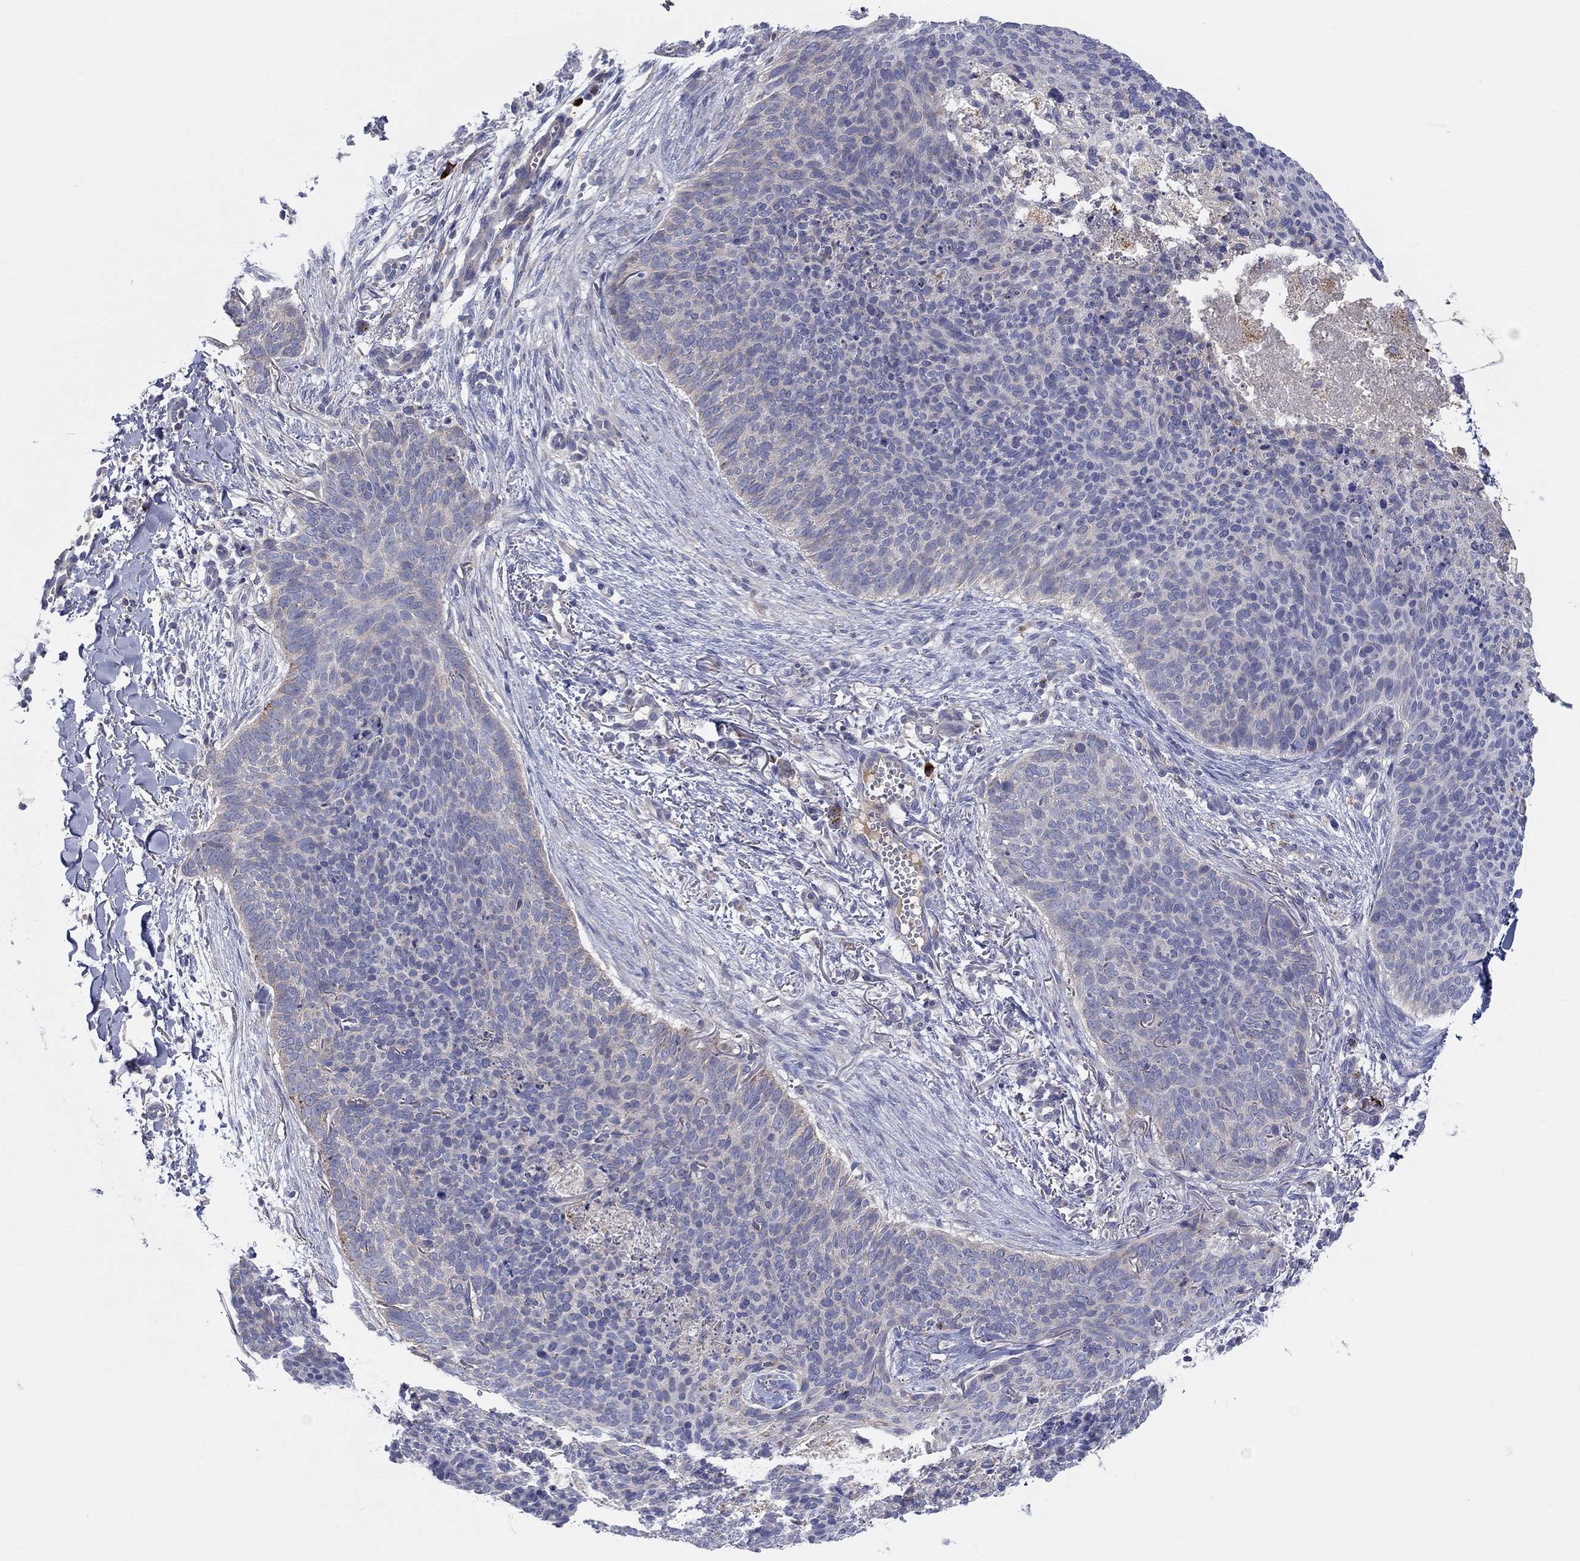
{"staining": {"intensity": "negative", "quantity": "none", "location": "none"}, "tissue": "skin cancer", "cell_type": "Tumor cells", "image_type": "cancer", "snomed": [{"axis": "morphology", "description": "Basal cell carcinoma"}, {"axis": "topography", "description": "Skin"}], "caption": "Skin cancer (basal cell carcinoma) was stained to show a protein in brown. There is no significant staining in tumor cells.", "gene": "BCO2", "patient": {"sex": "male", "age": 64}}